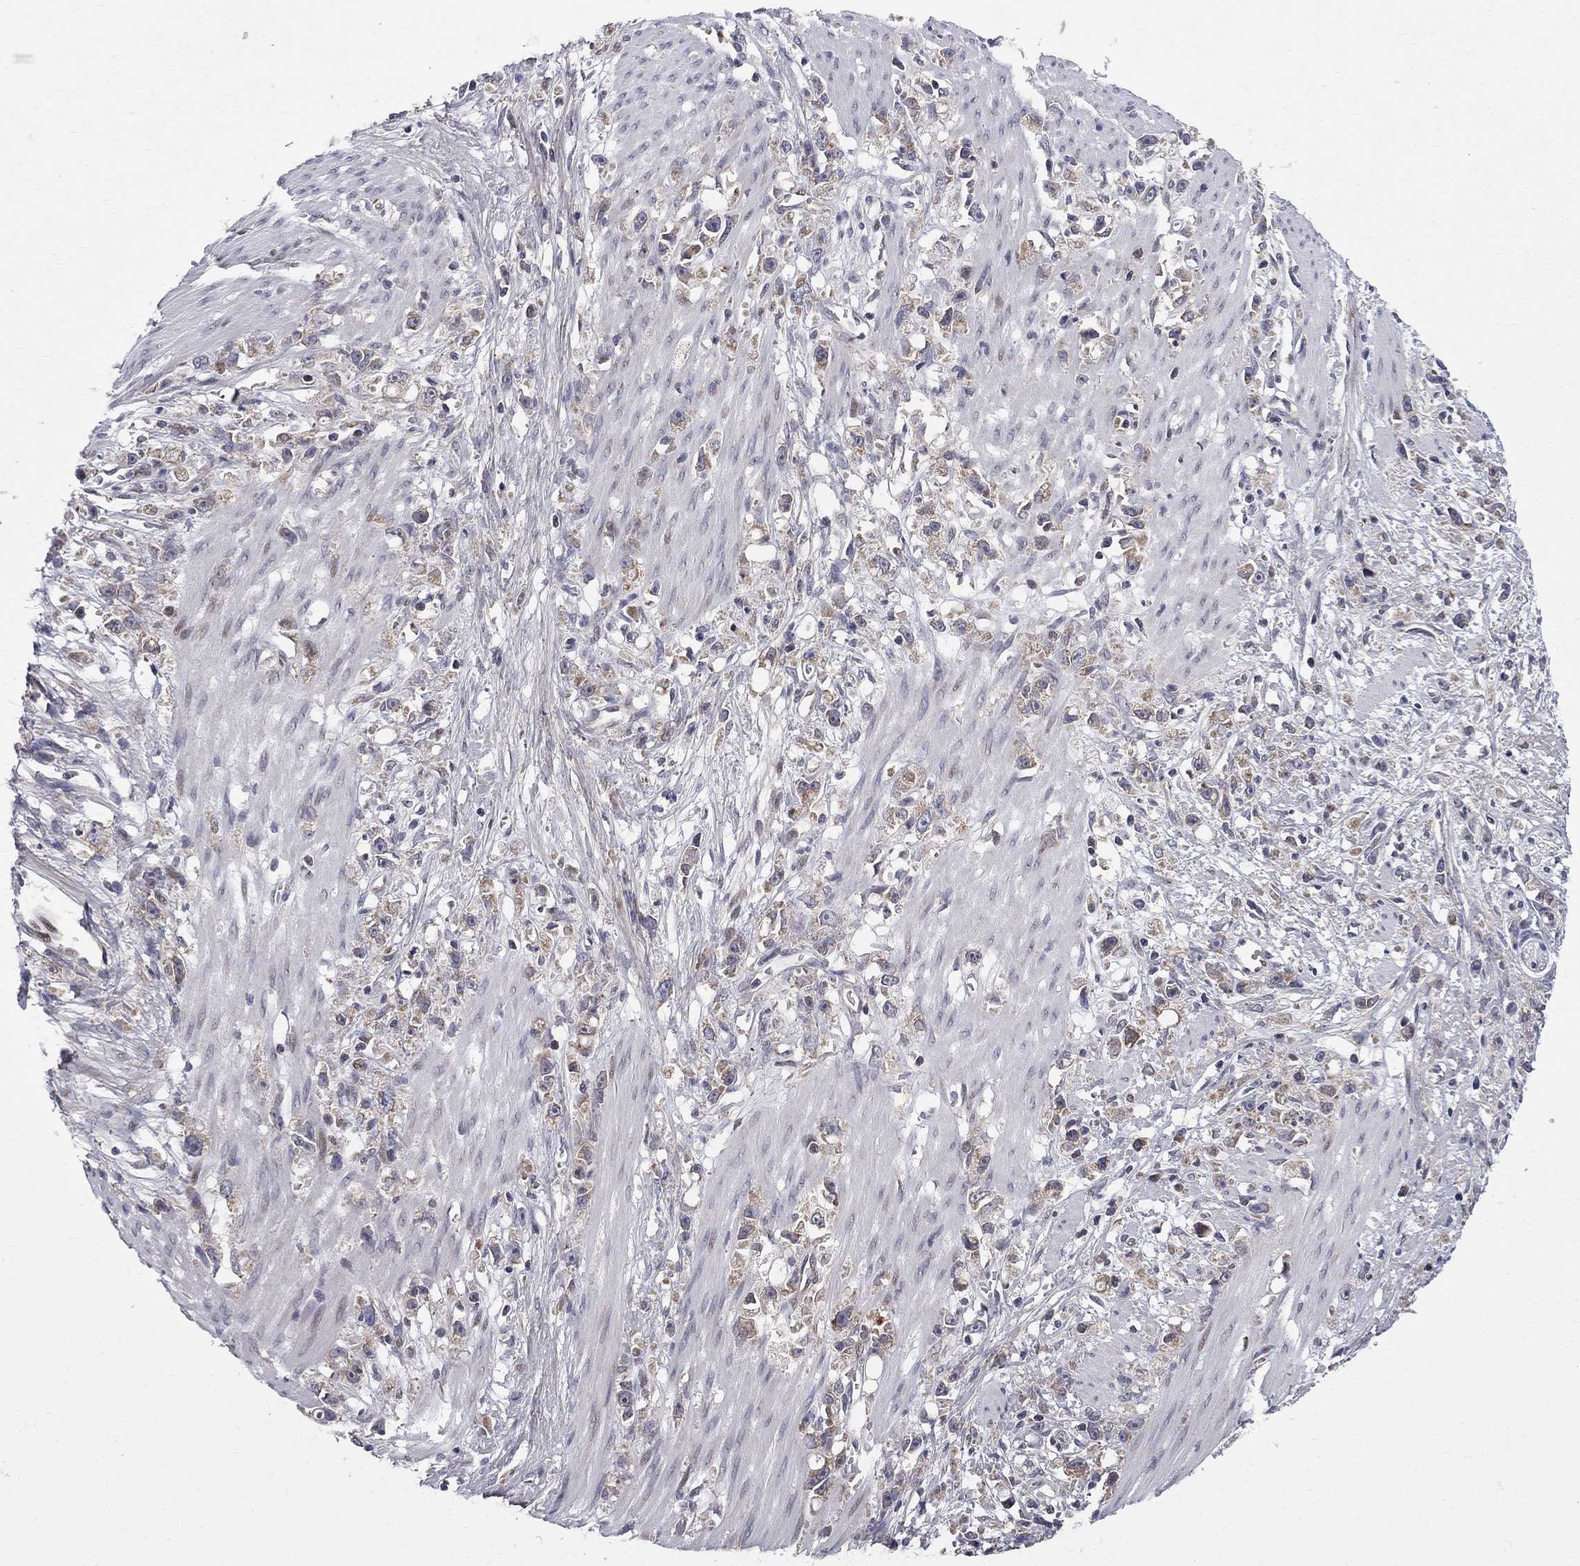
{"staining": {"intensity": "moderate", "quantity": "25%-75%", "location": "cytoplasmic/membranous"}, "tissue": "stomach cancer", "cell_type": "Tumor cells", "image_type": "cancer", "snomed": [{"axis": "morphology", "description": "Adenocarcinoma, NOS"}, {"axis": "topography", "description": "Stomach"}], "caption": "A brown stain highlights moderate cytoplasmic/membranous positivity of a protein in stomach adenocarcinoma tumor cells. The protein is shown in brown color, while the nuclei are stained blue.", "gene": "CNOT11", "patient": {"sex": "female", "age": 59}}